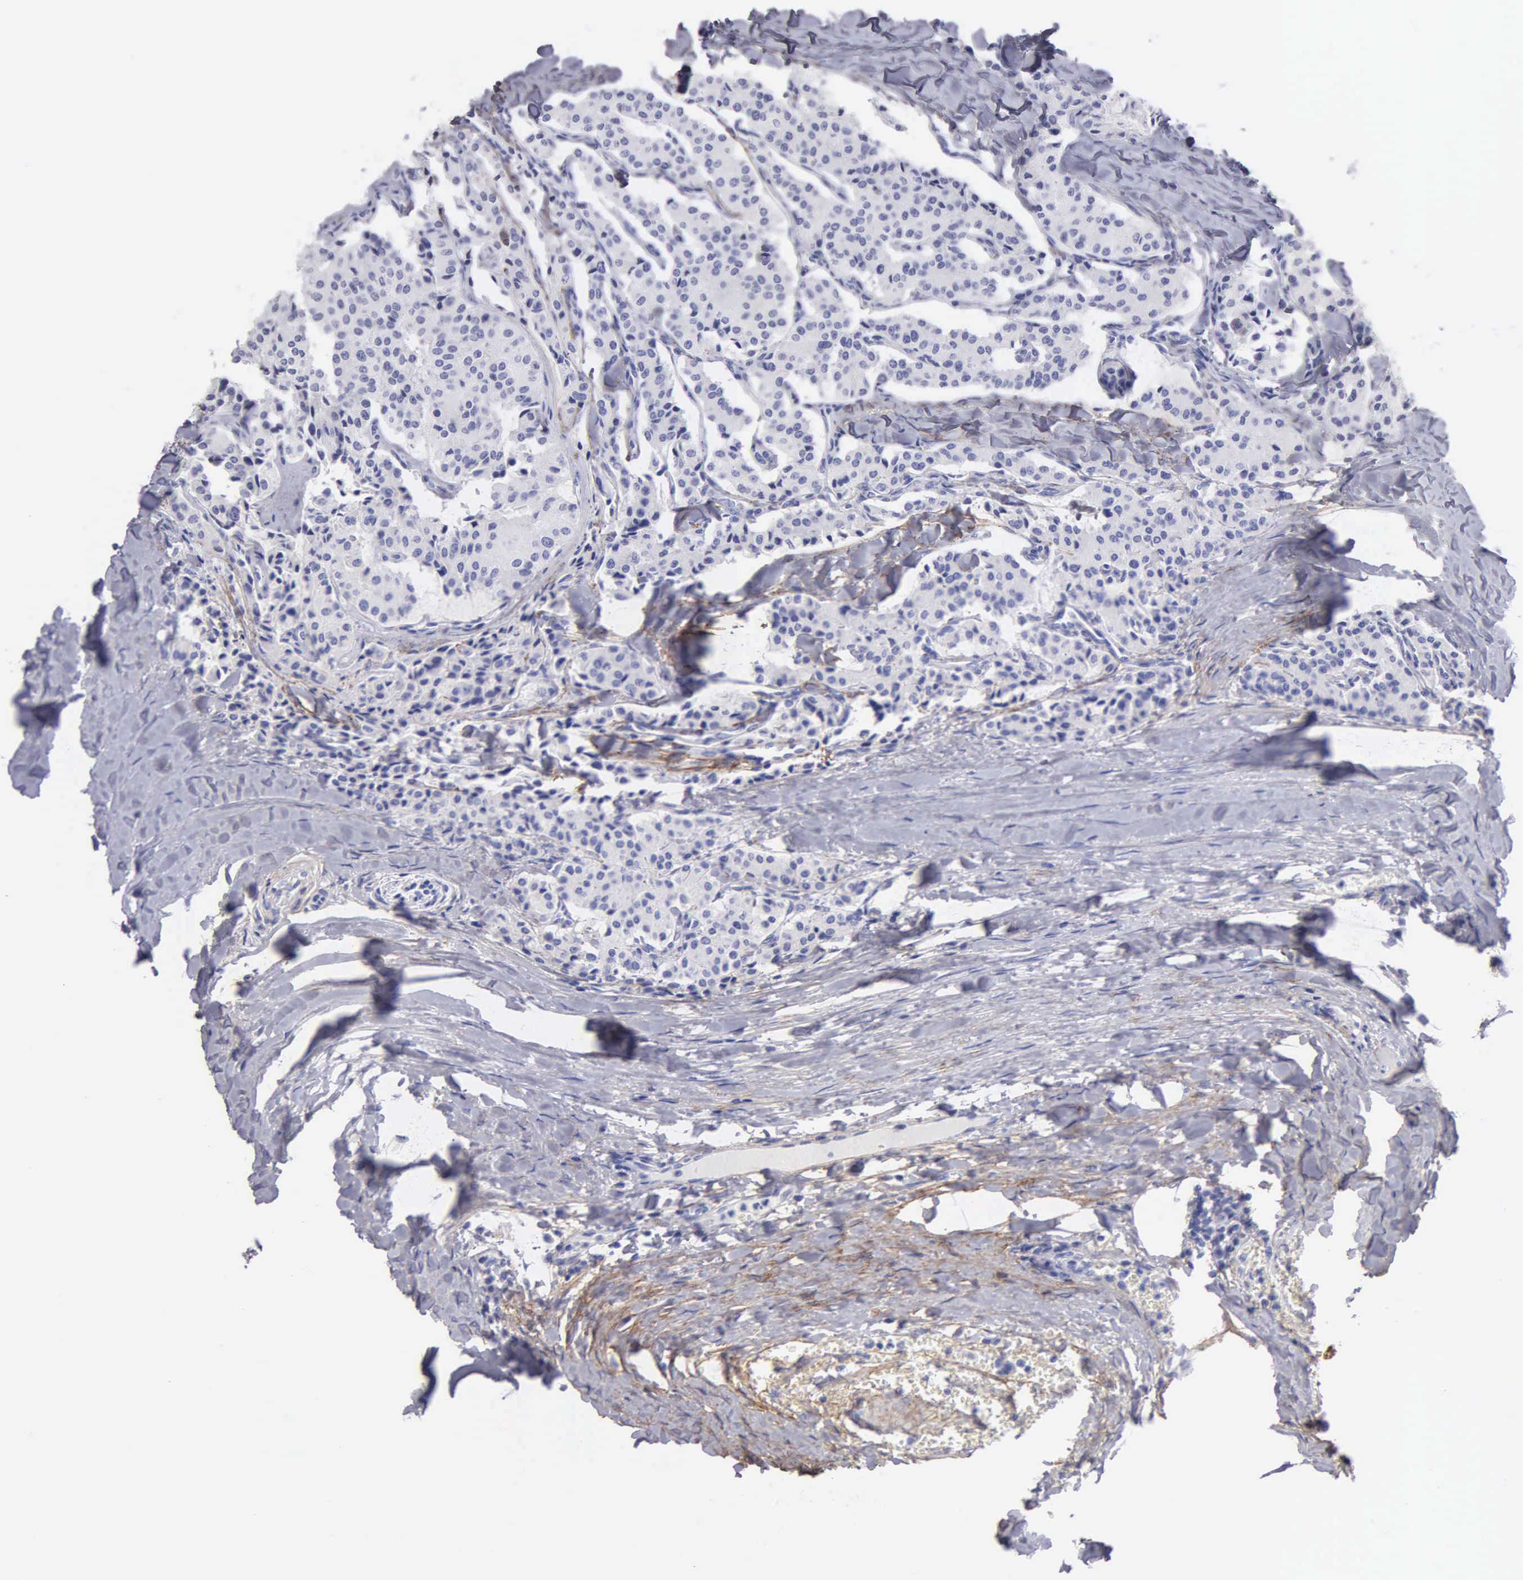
{"staining": {"intensity": "negative", "quantity": "none", "location": "none"}, "tissue": "carcinoid", "cell_type": "Tumor cells", "image_type": "cancer", "snomed": [{"axis": "morphology", "description": "Carcinoid, malignant, NOS"}, {"axis": "topography", "description": "Bronchus"}], "caption": "Malignant carcinoid was stained to show a protein in brown. There is no significant expression in tumor cells.", "gene": "FBLN5", "patient": {"sex": "male", "age": 55}}